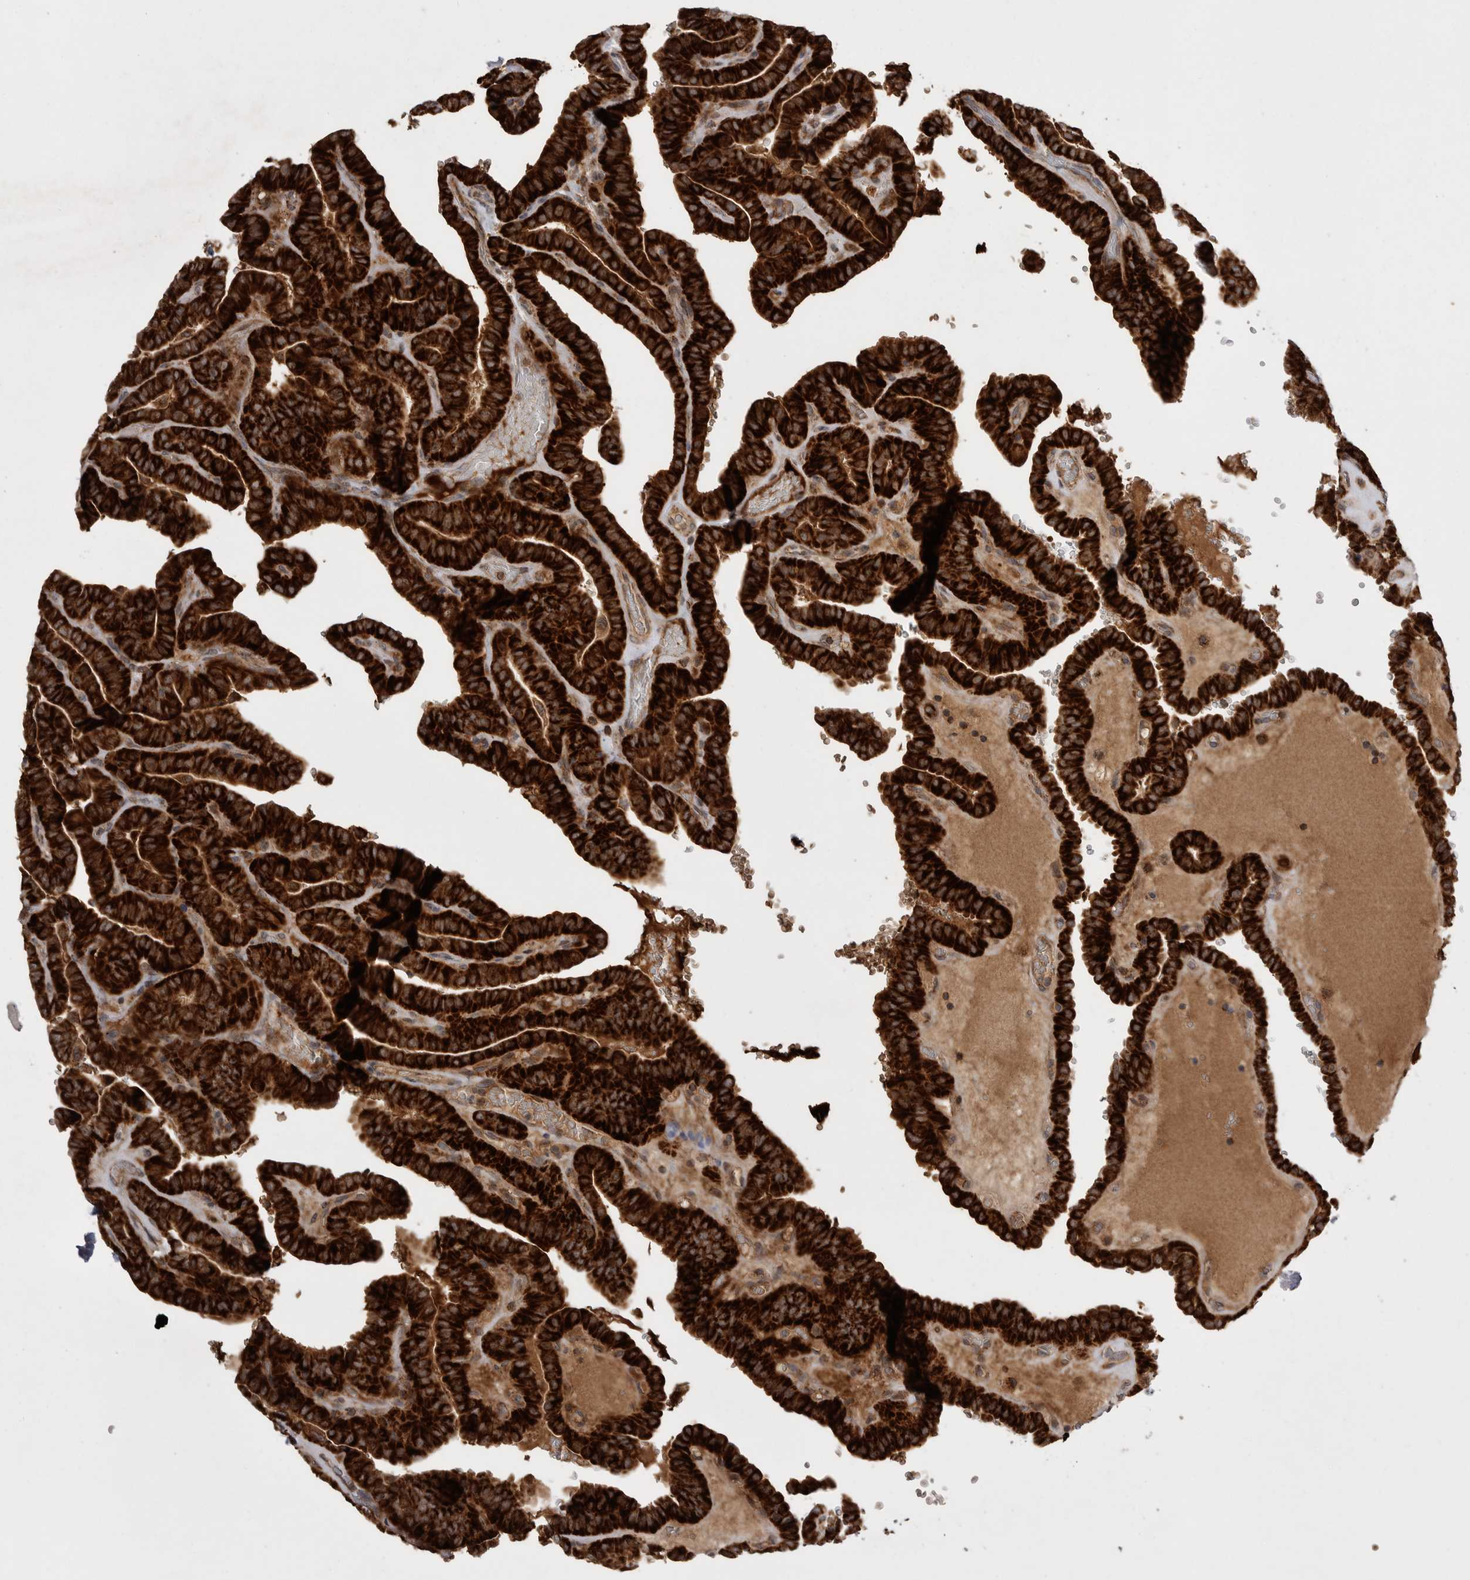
{"staining": {"intensity": "strong", "quantity": ">75%", "location": "cytoplasmic/membranous"}, "tissue": "thyroid cancer", "cell_type": "Tumor cells", "image_type": "cancer", "snomed": [{"axis": "morphology", "description": "Papillary adenocarcinoma, NOS"}, {"axis": "topography", "description": "Thyroid gland"}], "caption": "DAB immunohistochemical staining of human thyroid papillary adenocarcinoma shows strong cytoplasmic/membranous protein staining in approximately >75% of tumor cells. The staining is performed using DAB brown chromogen to label protein expression. The nuclei are counter-stained blue using hematoxylin.", "gene": "KYAT3", "patient": {"sex": "male", "age": 77}}